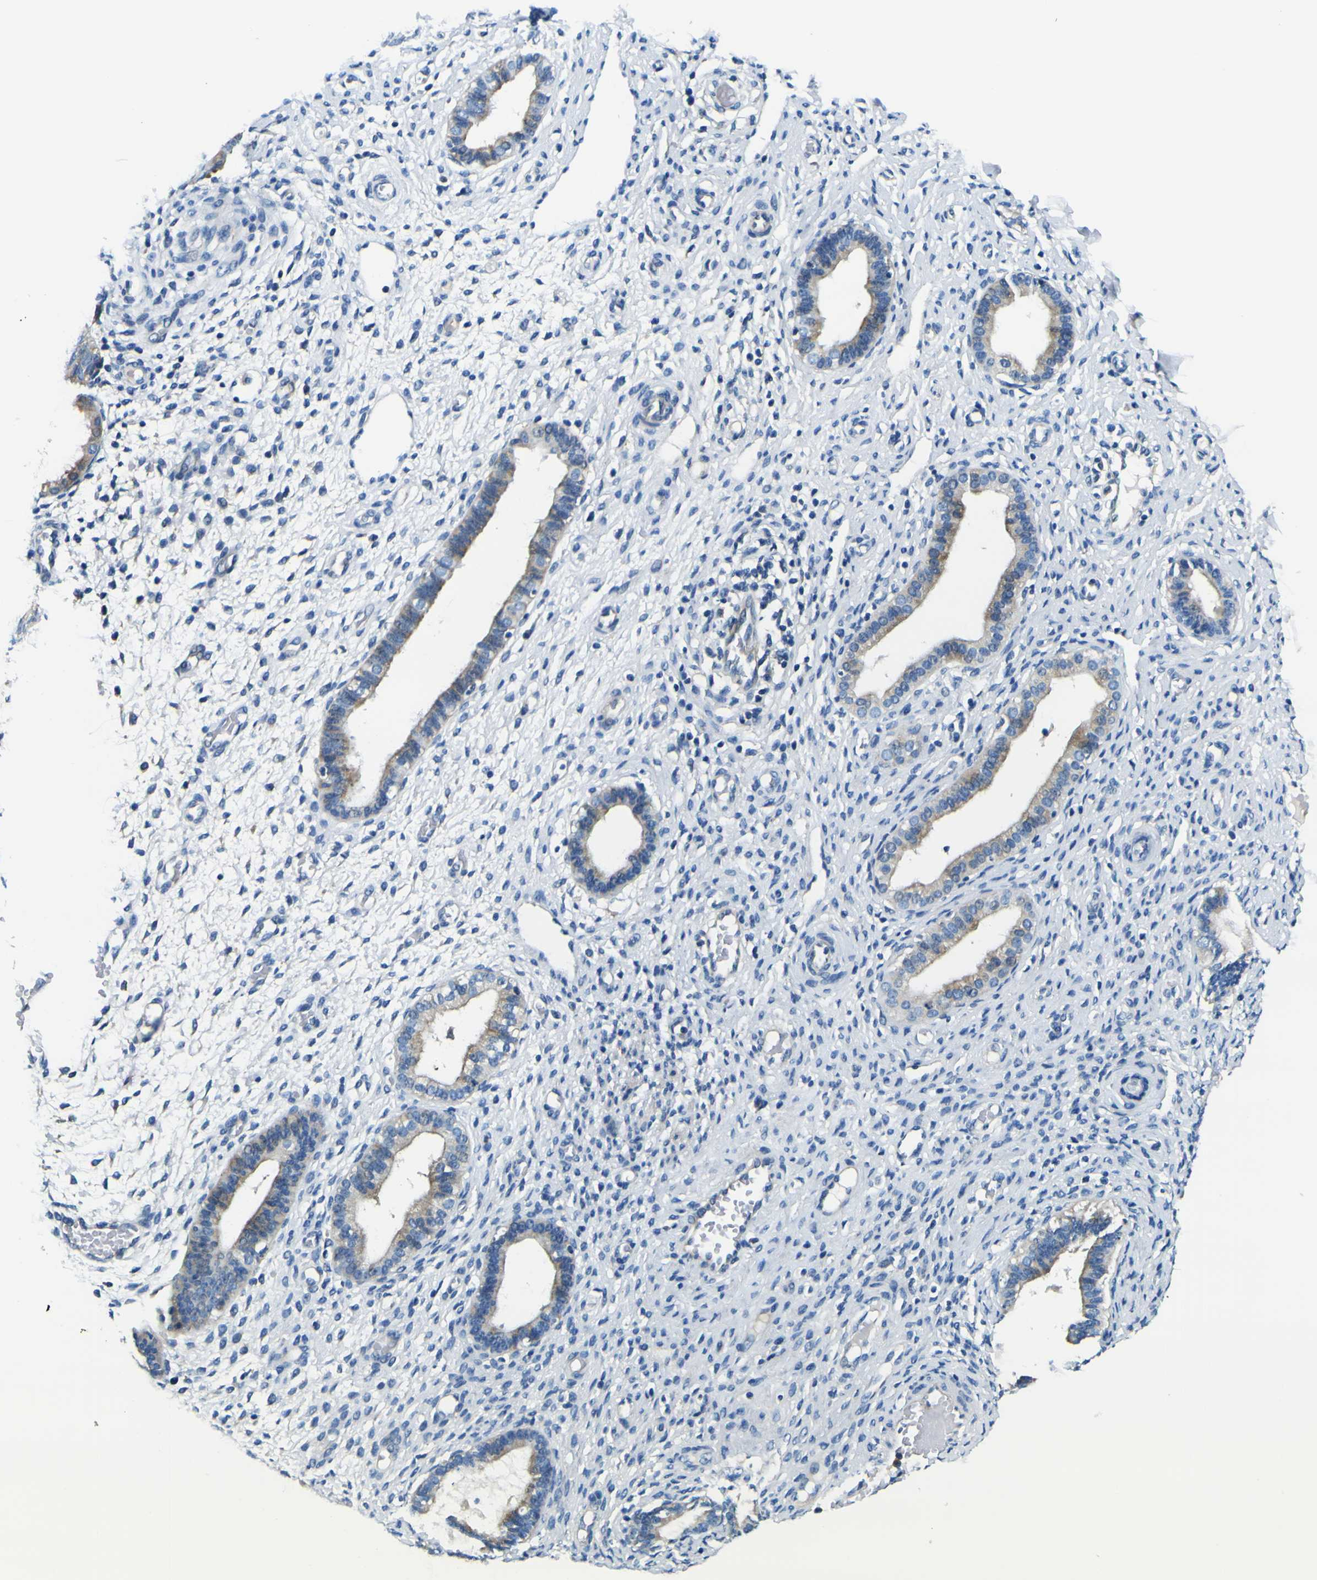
{"staining": {"intensity": "negative", "quantity": "none", "location": "none"}, "tissue": "endometrium", "cell_type": "Cells in endometrial stroma", "image_type": "normal", "snomed": [{"axis": "morphology", "description": "Normal tissue, NOS"}, {"axis": "topography", "description": "Endometrium"}], "caption": "Immunohistochemical staining of unremarkable endometrium demonstrates no significant expression in cells in endometrial stroma. Brightfield microscopy of immunohistochemistry stained with DAB (3,3'-diaminobenzidine) (brown) and hematoxylin (blue), captured at high magnification.", "gene": "CLSTN1", "patient": {"sex": "female", "age": 61}}